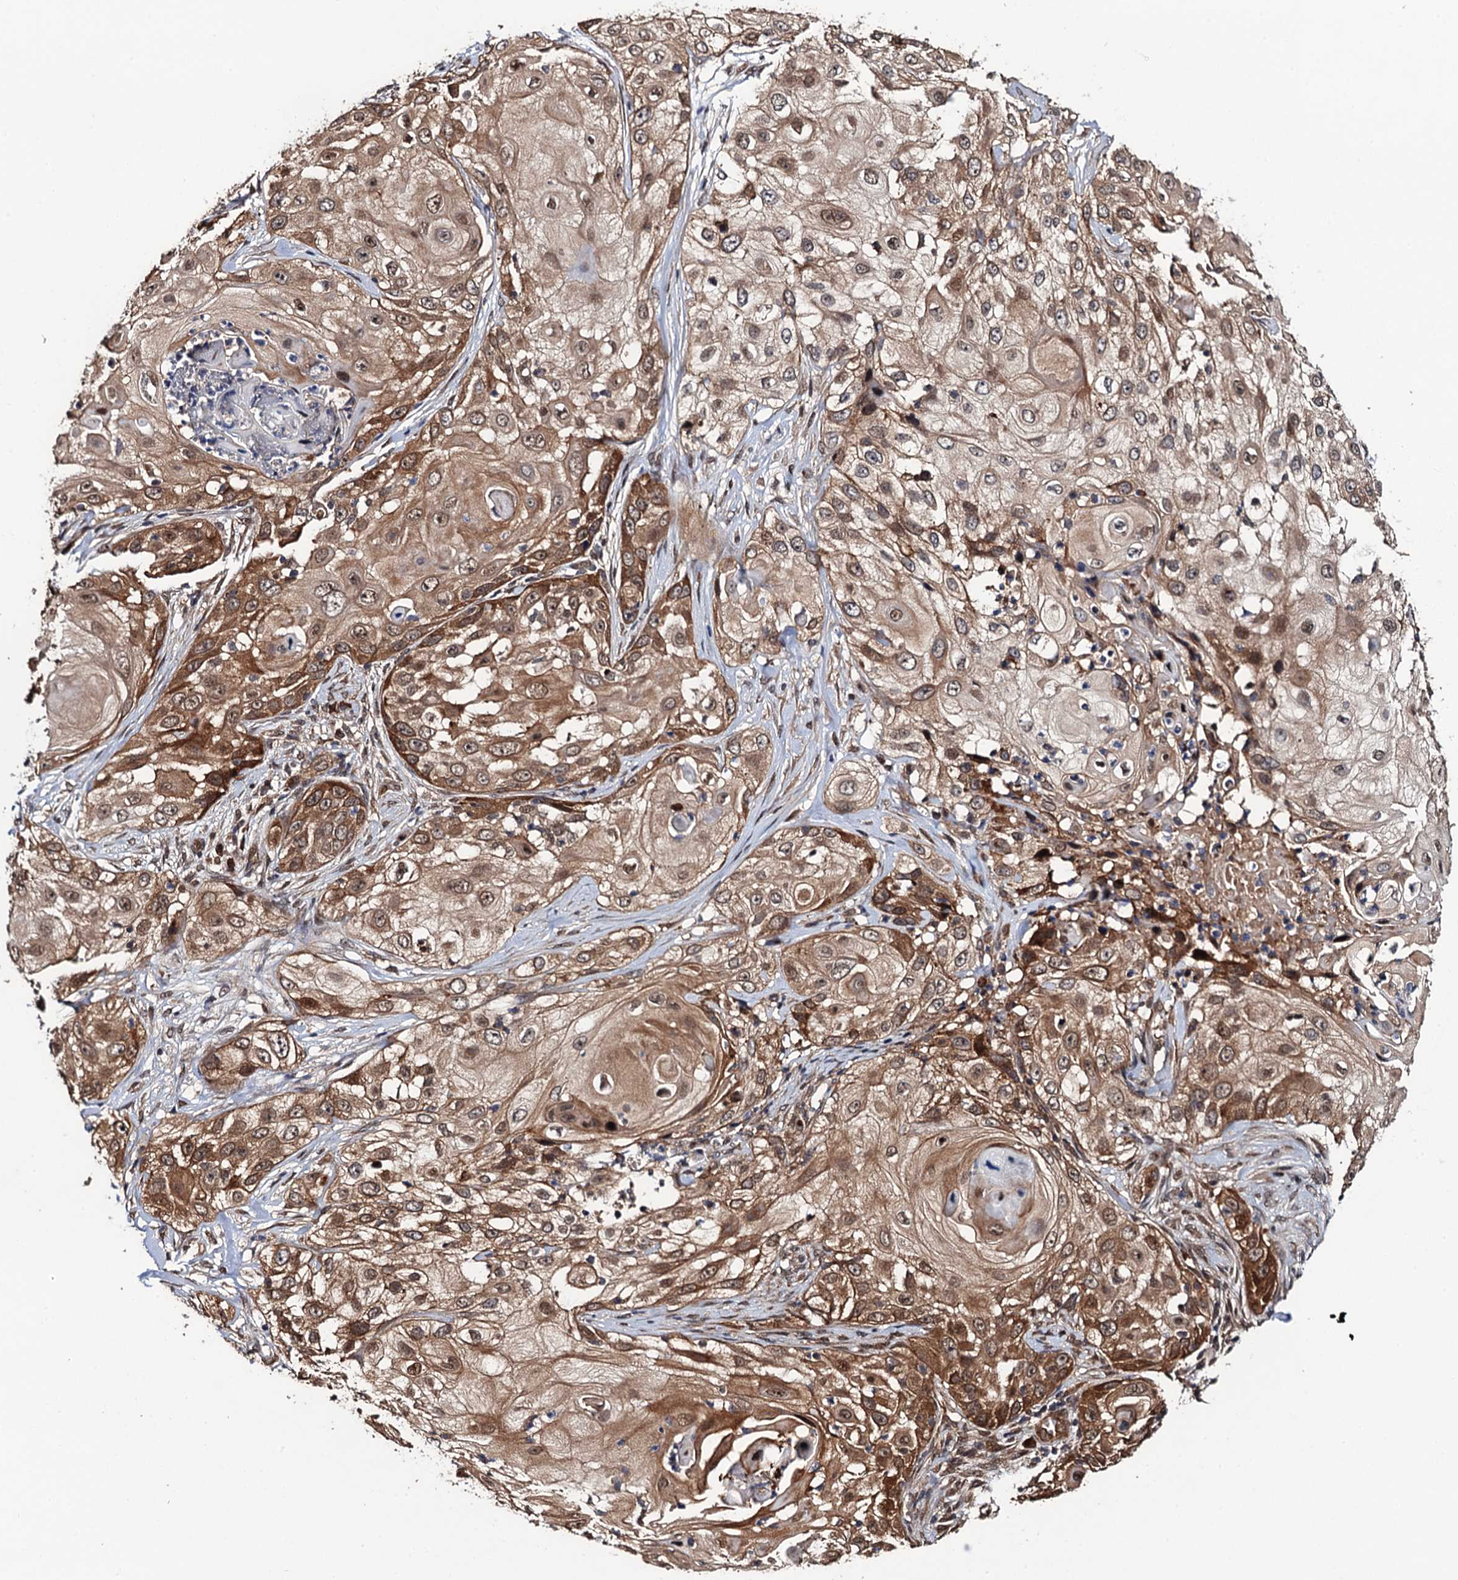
{"staining": {"intensity": "moderate", "quantity": ">75%", "location": "cytoplasmic/membranous,nuclear"}, "tissue": "skin cancer", "cell_type": "Tumor cells", "image_type": "cancer", "snomed": [{"axis": "morphology", "description": "Squamous cell carcinoma, NOS"}, {"axis": "topography", "description": "Skin"}], "caption": "Moderate cytoplasmic/membranous and nuclear positivity for a protein is present in approximately >75% of tumor cells of skin cancer using immunohistochemistry (IHC).", "gene": "CDC23", "patient": {"sex": "female", "age": 44}}